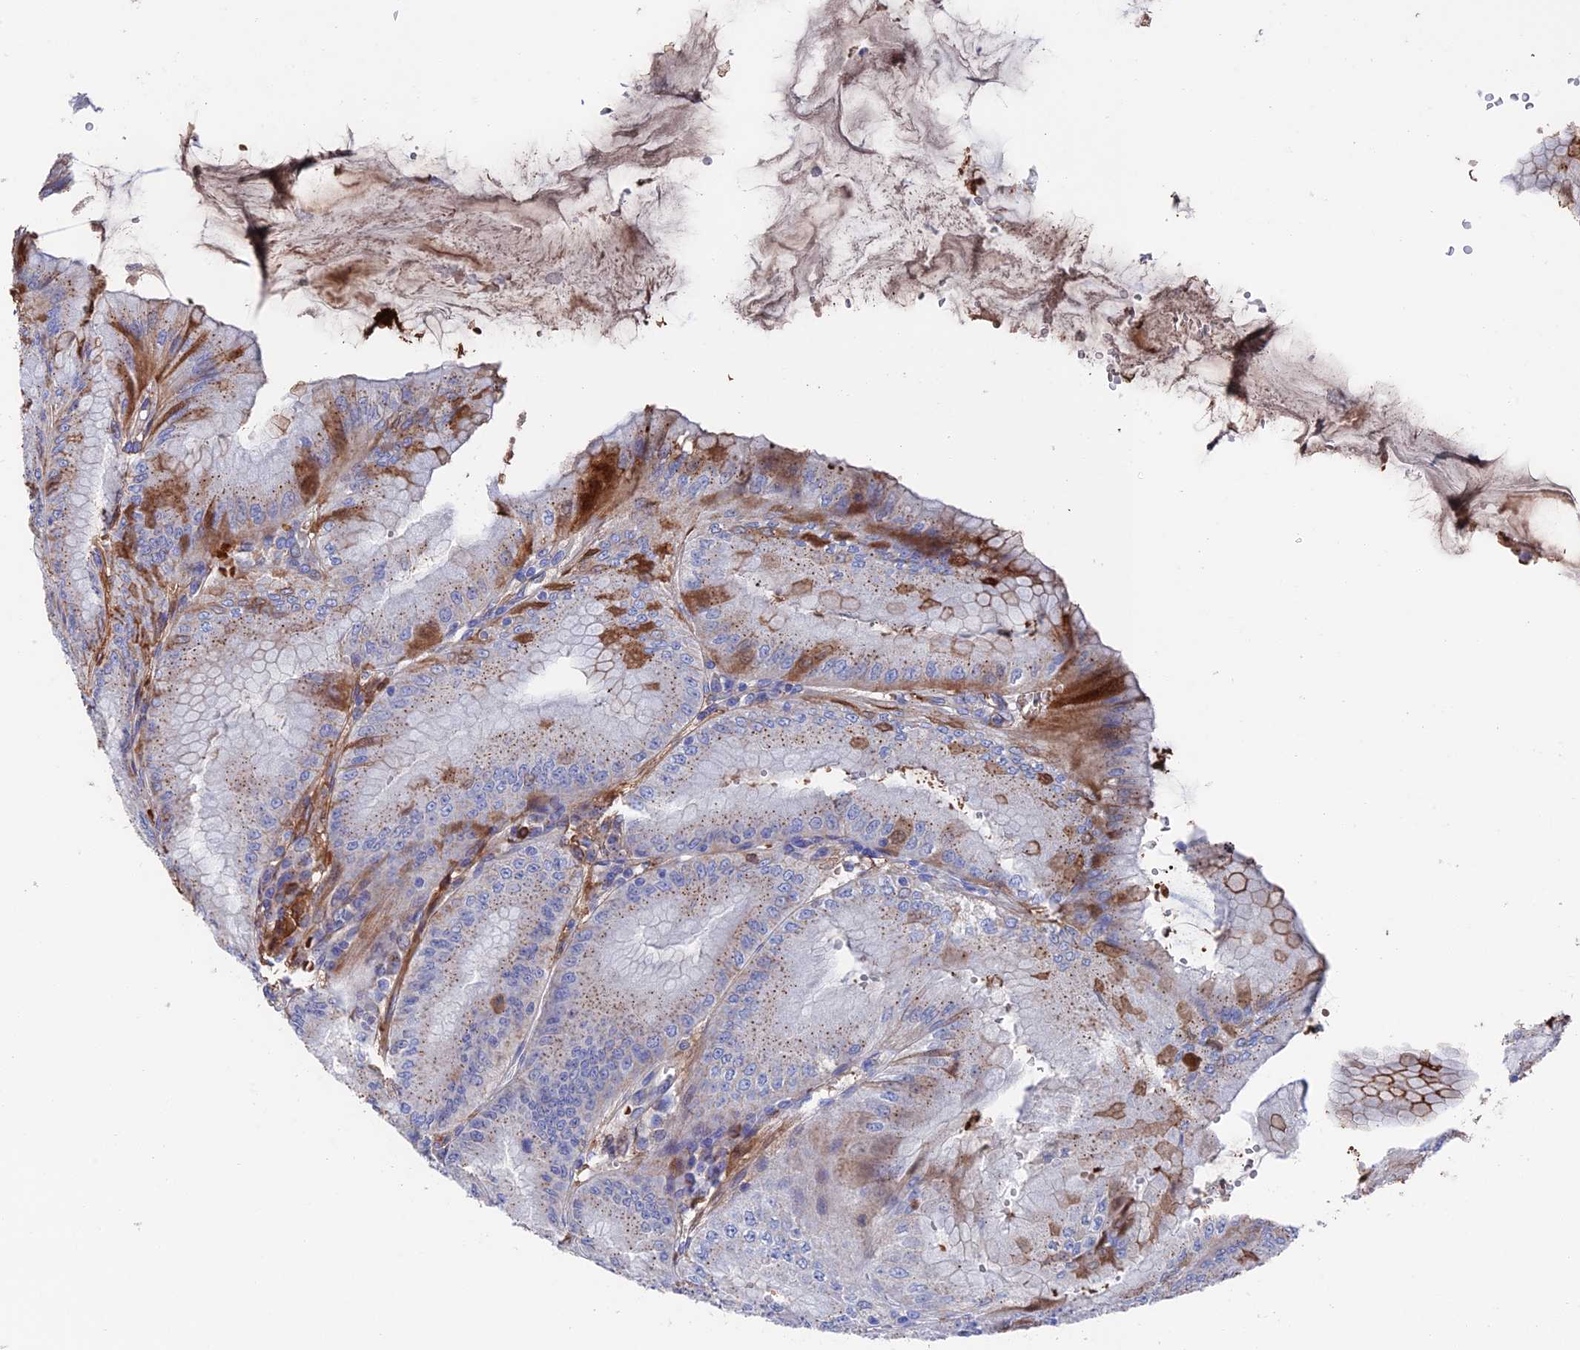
{"staining": {"intensity": "moderate", "quantity": "<25%", "location": "cytoplasmic/membranous"}, "tissue": "stomach", "cell_type": "Glandular cells", "image_type": "normal", "snomed": [{"axis": "morphology", "description": "Normal tissue, NOS"}, {"axis": "topography", "description": "Stomach, lower"}], "caption": "A histopathology image of stomach stained for a protein demonstrates moderate cytoplasmic/membranous brown staining in glandular cells.", "gene": "HPF1", "patient": {"sex": "male", "age": 71}}